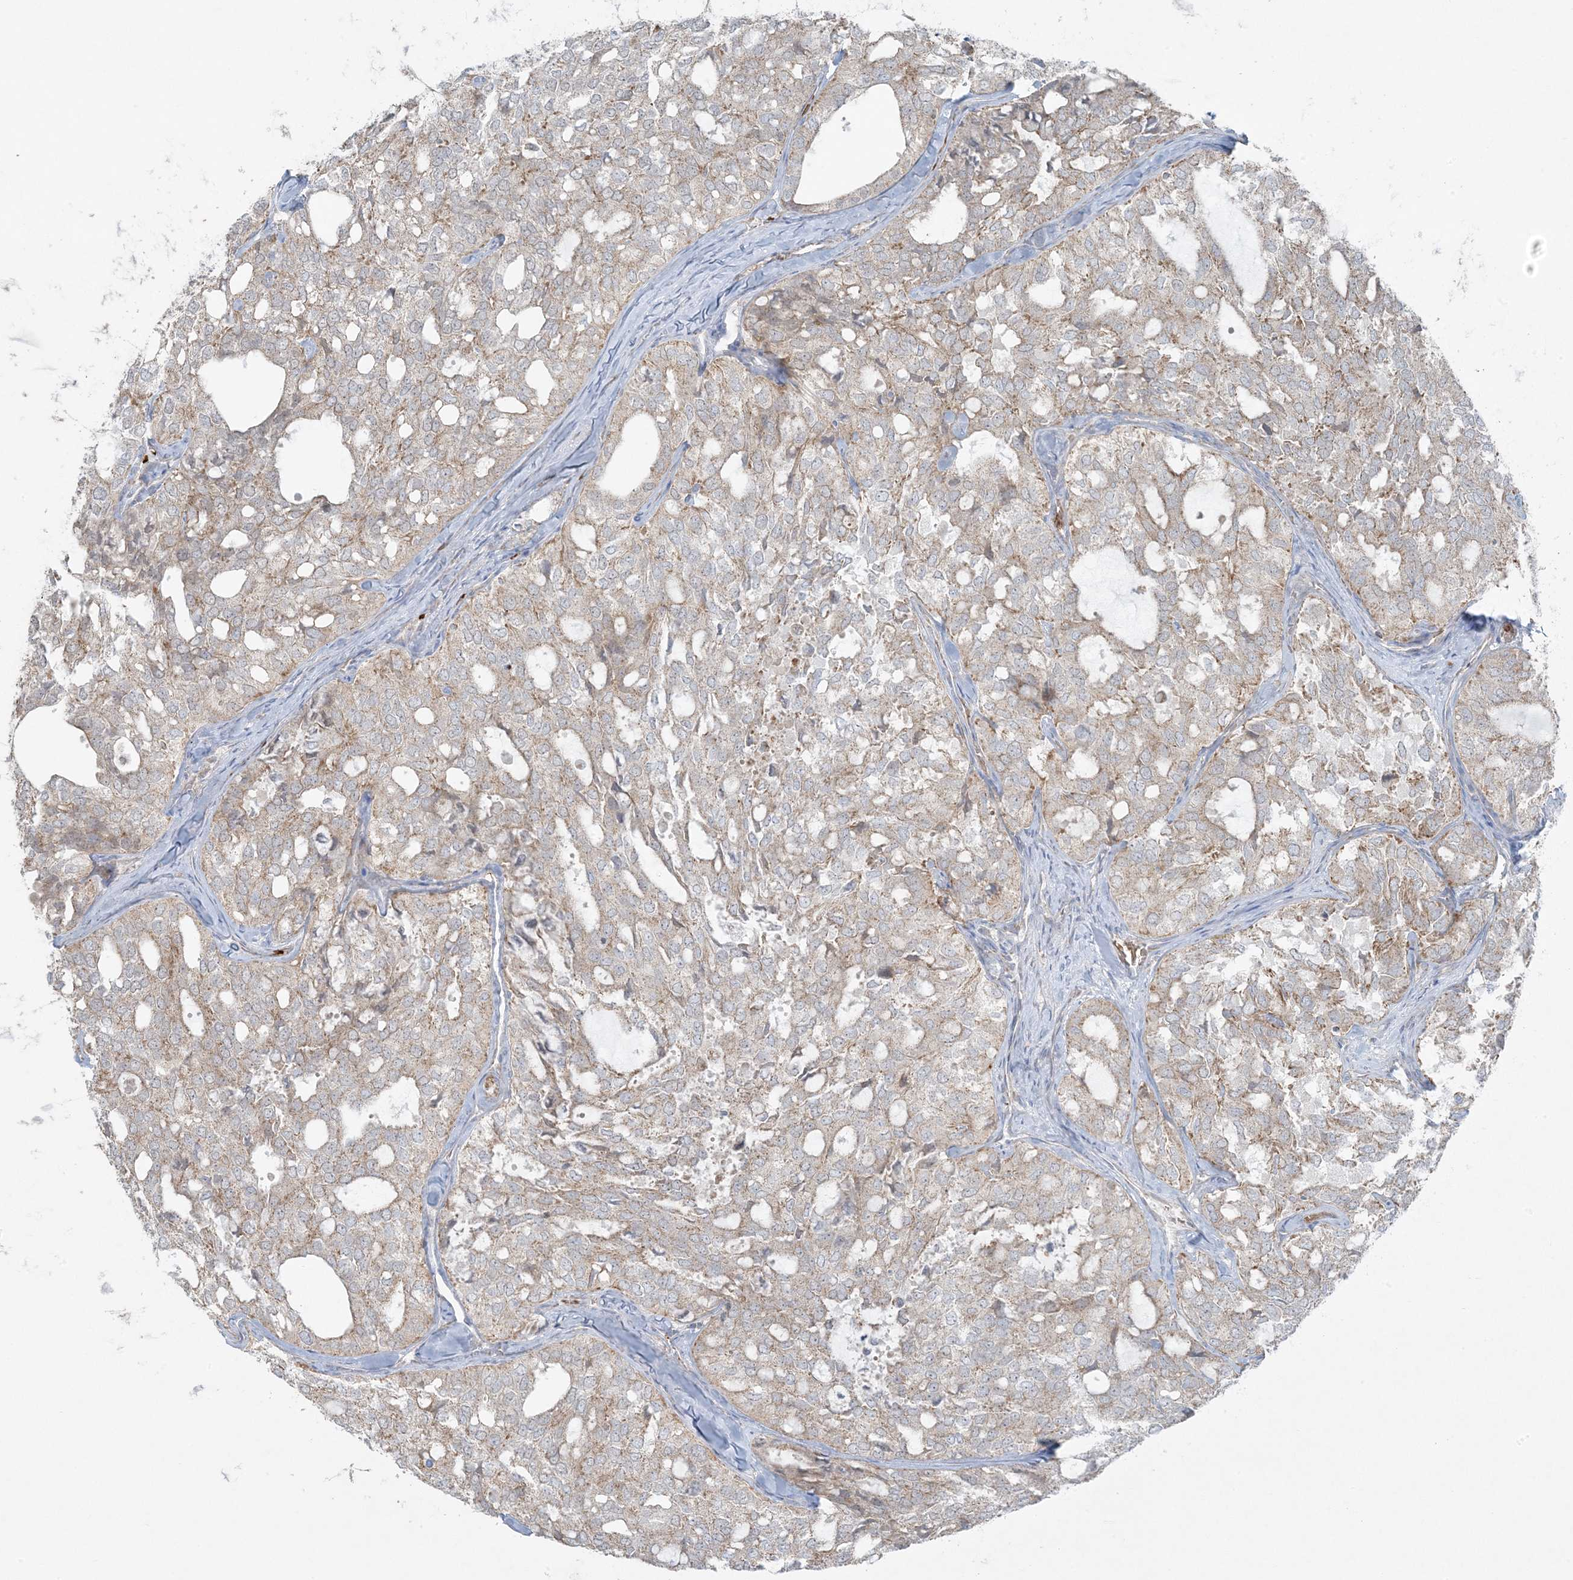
{"staining": {"intensity": "weak", "quantity": "25%-75%", "location": "cytoplasmic/membranous"}, "tissue": "thyroid cancer", "cell_type": "Tumor cells", "image_type": "cancer", "snomed": [{"axis": "morphology", "description": "Follicular adenoma carcinoma, NOS"}, {"axis": "topography", "description": "Thyroid gland"}], "caption": "Protein analysis of thyroid follicular adenoma carcinoma tissue reveals weak cytoplasmic/membranous positivity in about 25%-75% of tumor cells. The protein is shown in brown color, while the nuclei are stained blue.", "gene": "PIK3R4", "patient": {"sex": "male", "age": 75}}